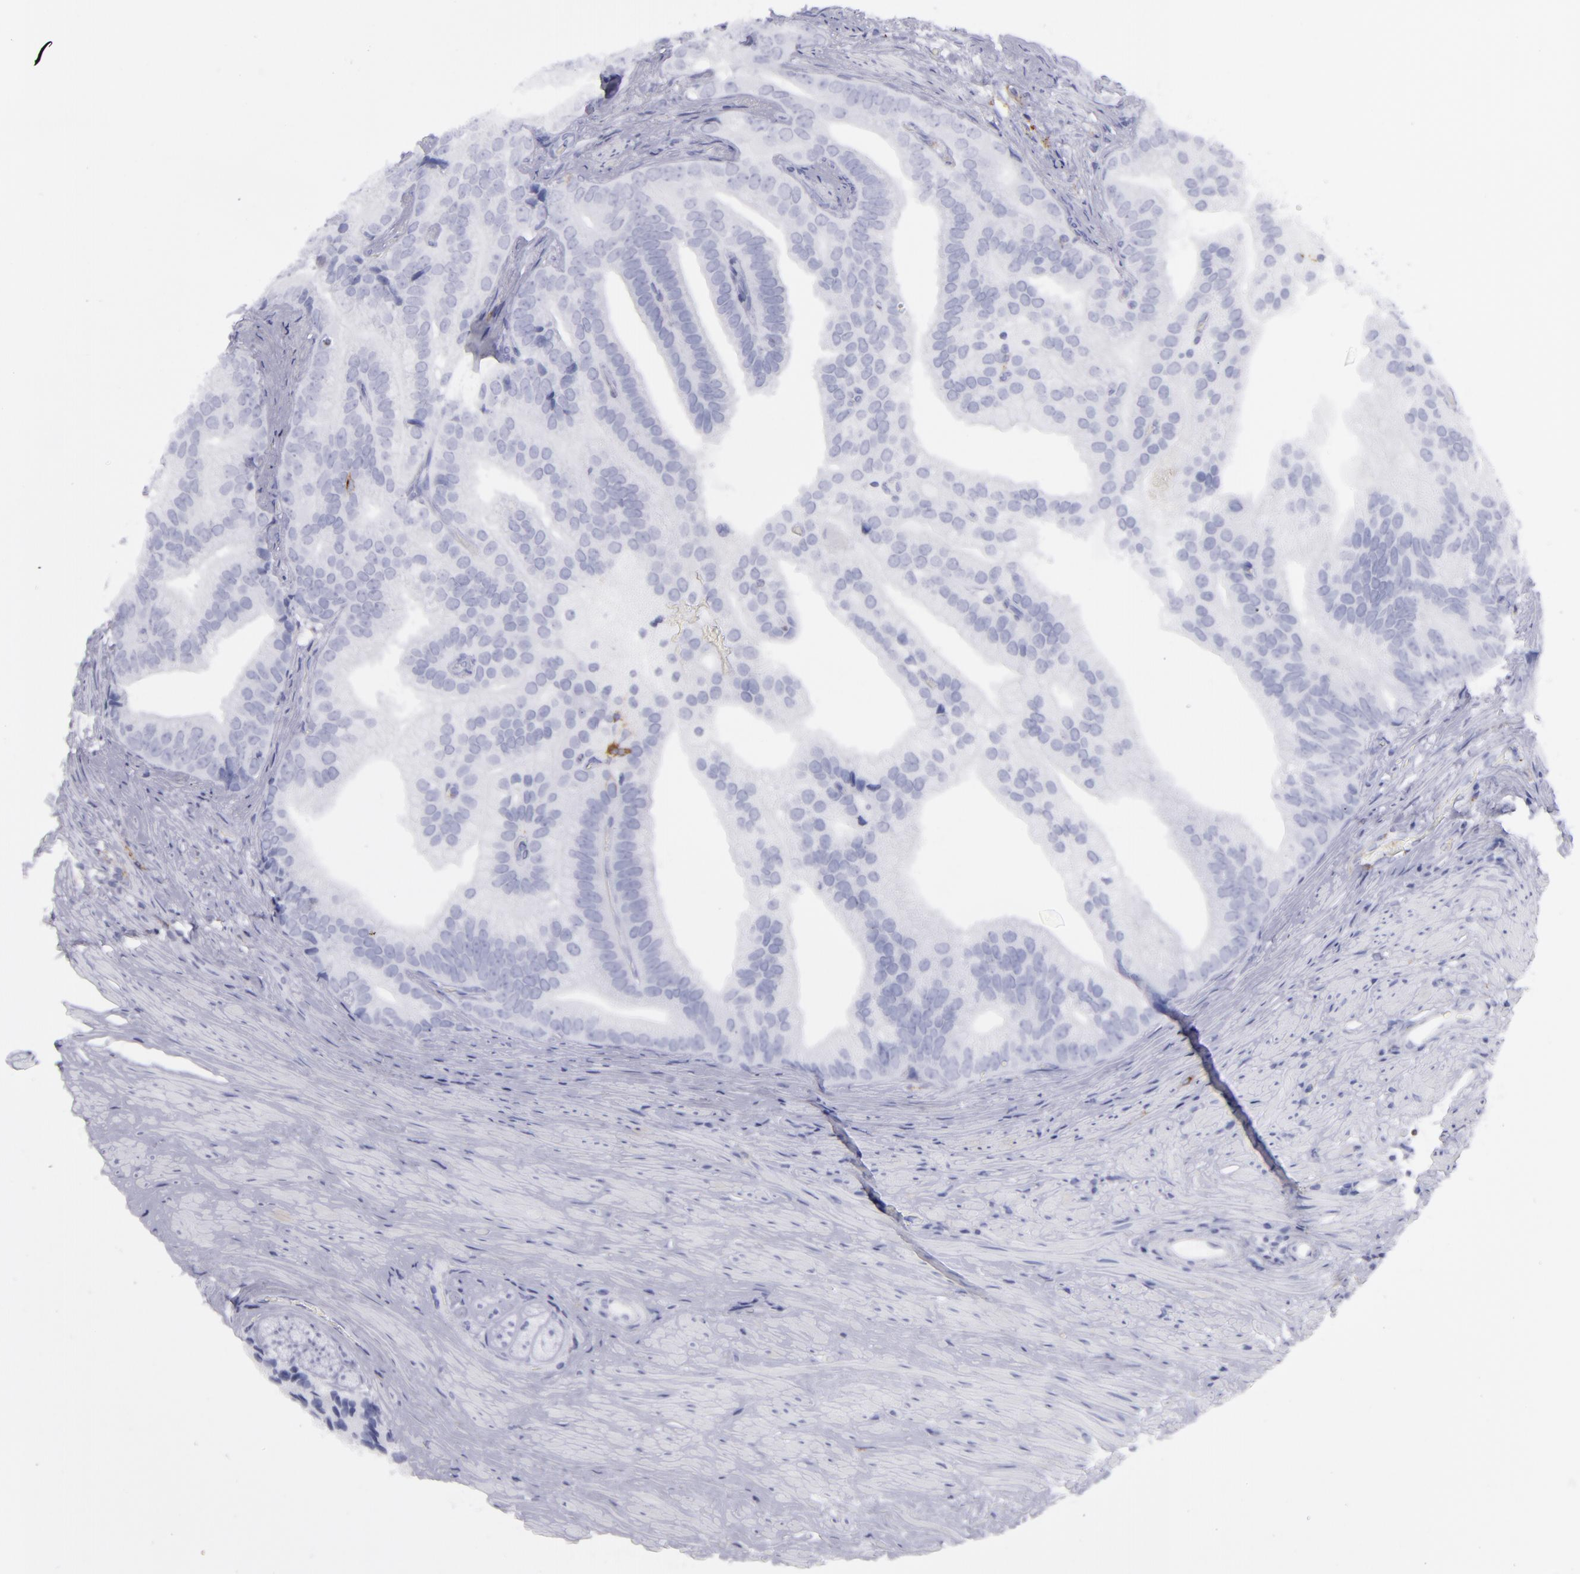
{"staining": {"intensity": "negative", "quantity": "none", "location": "none"}, "tissue": "prostate cancer", "cell_type": "Tumor cells", "image_type": "cancer", "snomed": [{"axis": "morphology", "description": "Adenocarcinoma, Low grade"}, {"axis": "topography", "description": "Prostate"}], "caption": "DAB (3,3'-diaminobenzidine) immunohistochemical staining of human adenocarcinoma (low-grade) (prostate) shows no significant staining in tumor cells. The staining was performed using DAB (3,3'-diaminobenzidine) to visualize the protein expression in brown, while the nuclei were stained in blue with hematoxylin (Magnification: 20x).", "gene": "SELPLG", "patient": {"sex": "male", "age": 71}}